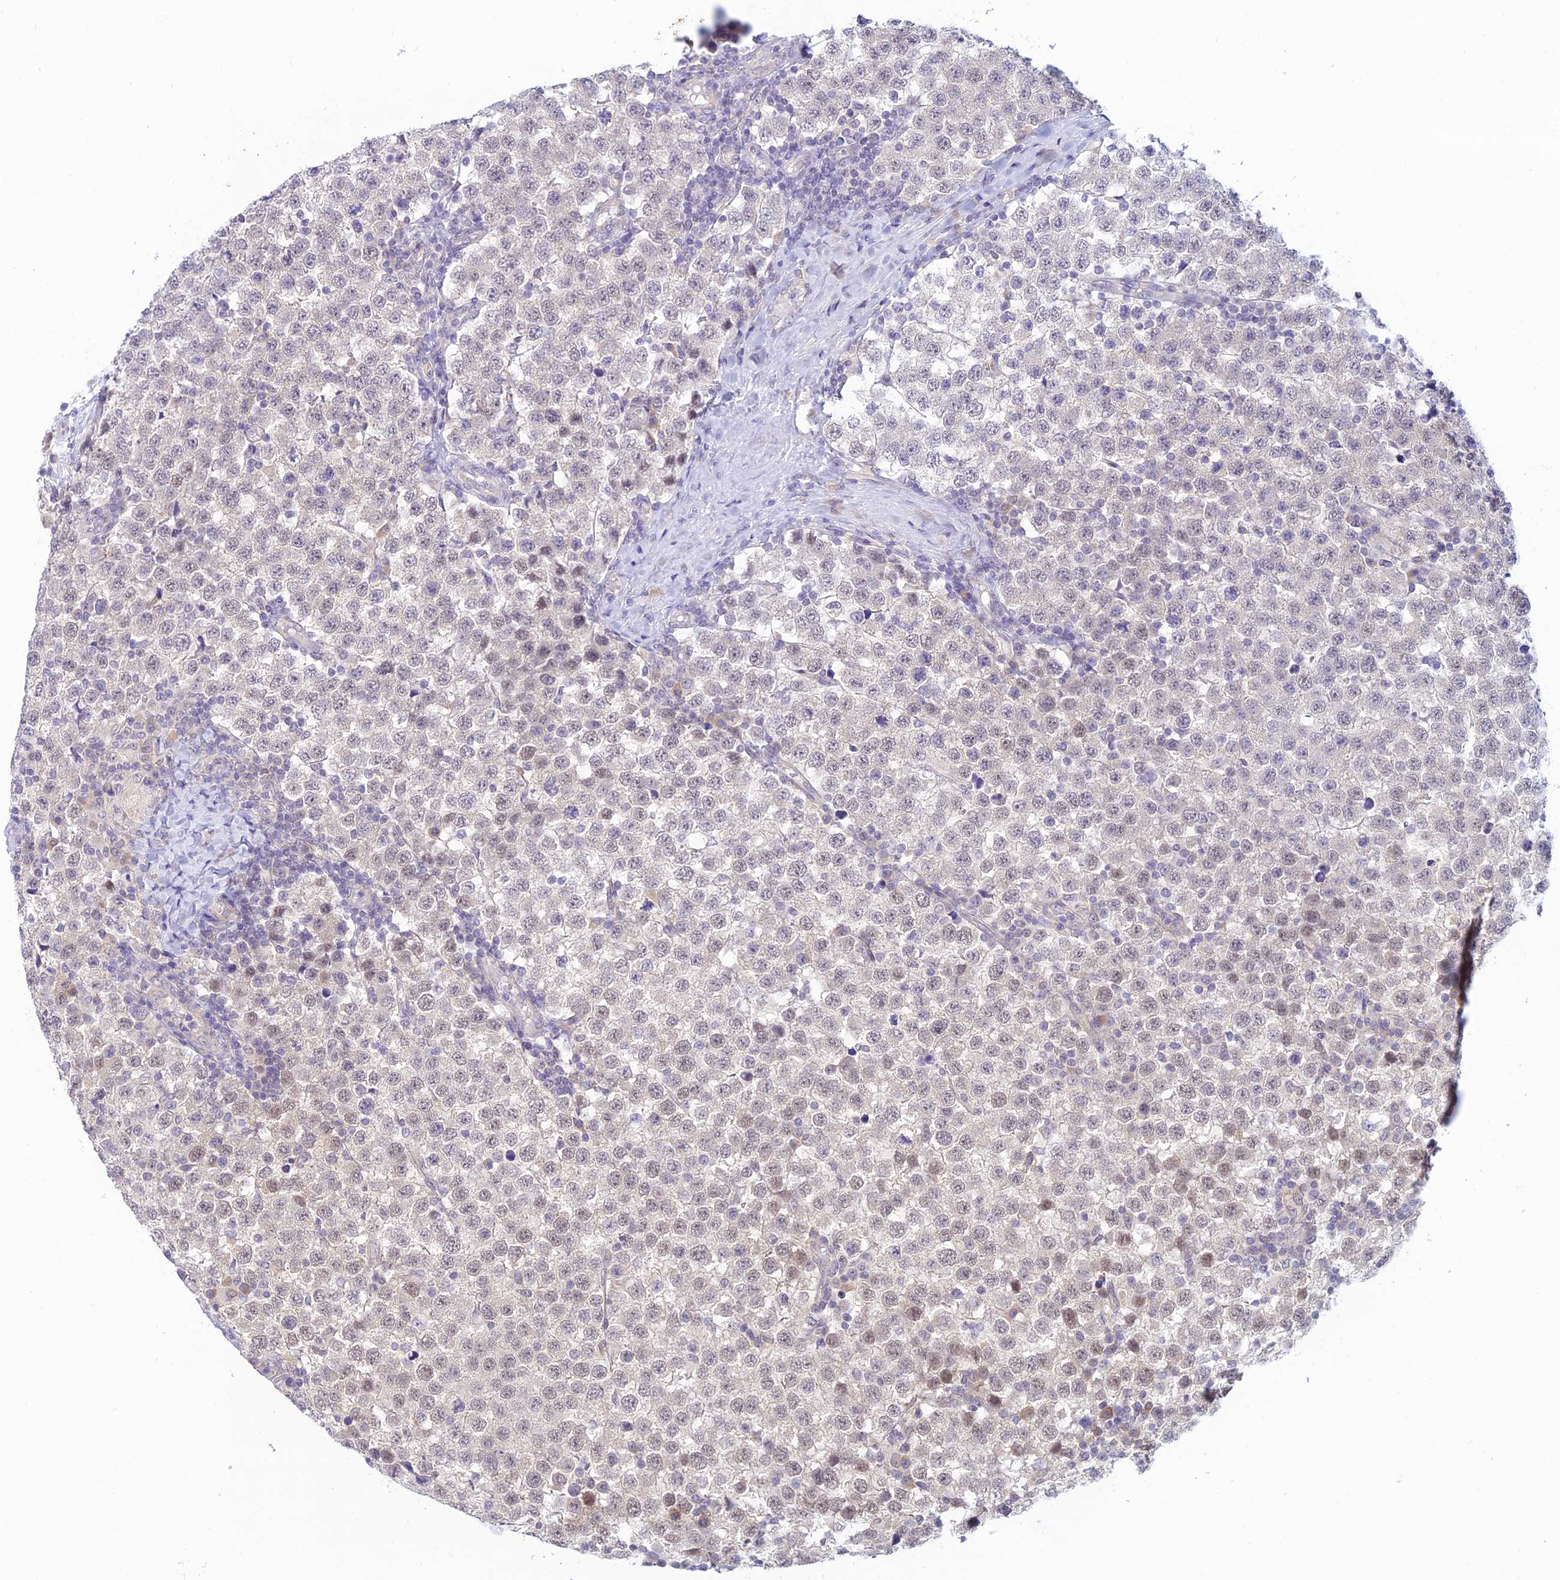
{"staining": {"intensity": "negative", "quantity": "none", "location": "none"}, "tissue": "testis cancer", "cell_type": "Tumor cells", "image_type": "cancer", "snomed": [{"axis": "morphology", "description": "Seminoma, NOS"}, {"axis": "topography", "description": "Testis"}], "caption": "An image of testis seminoma stained for a protein demonstrates no brown staining in tumor cells.", "gene": "SKIC8", "patient": {"sex": "male", "age": 34}}